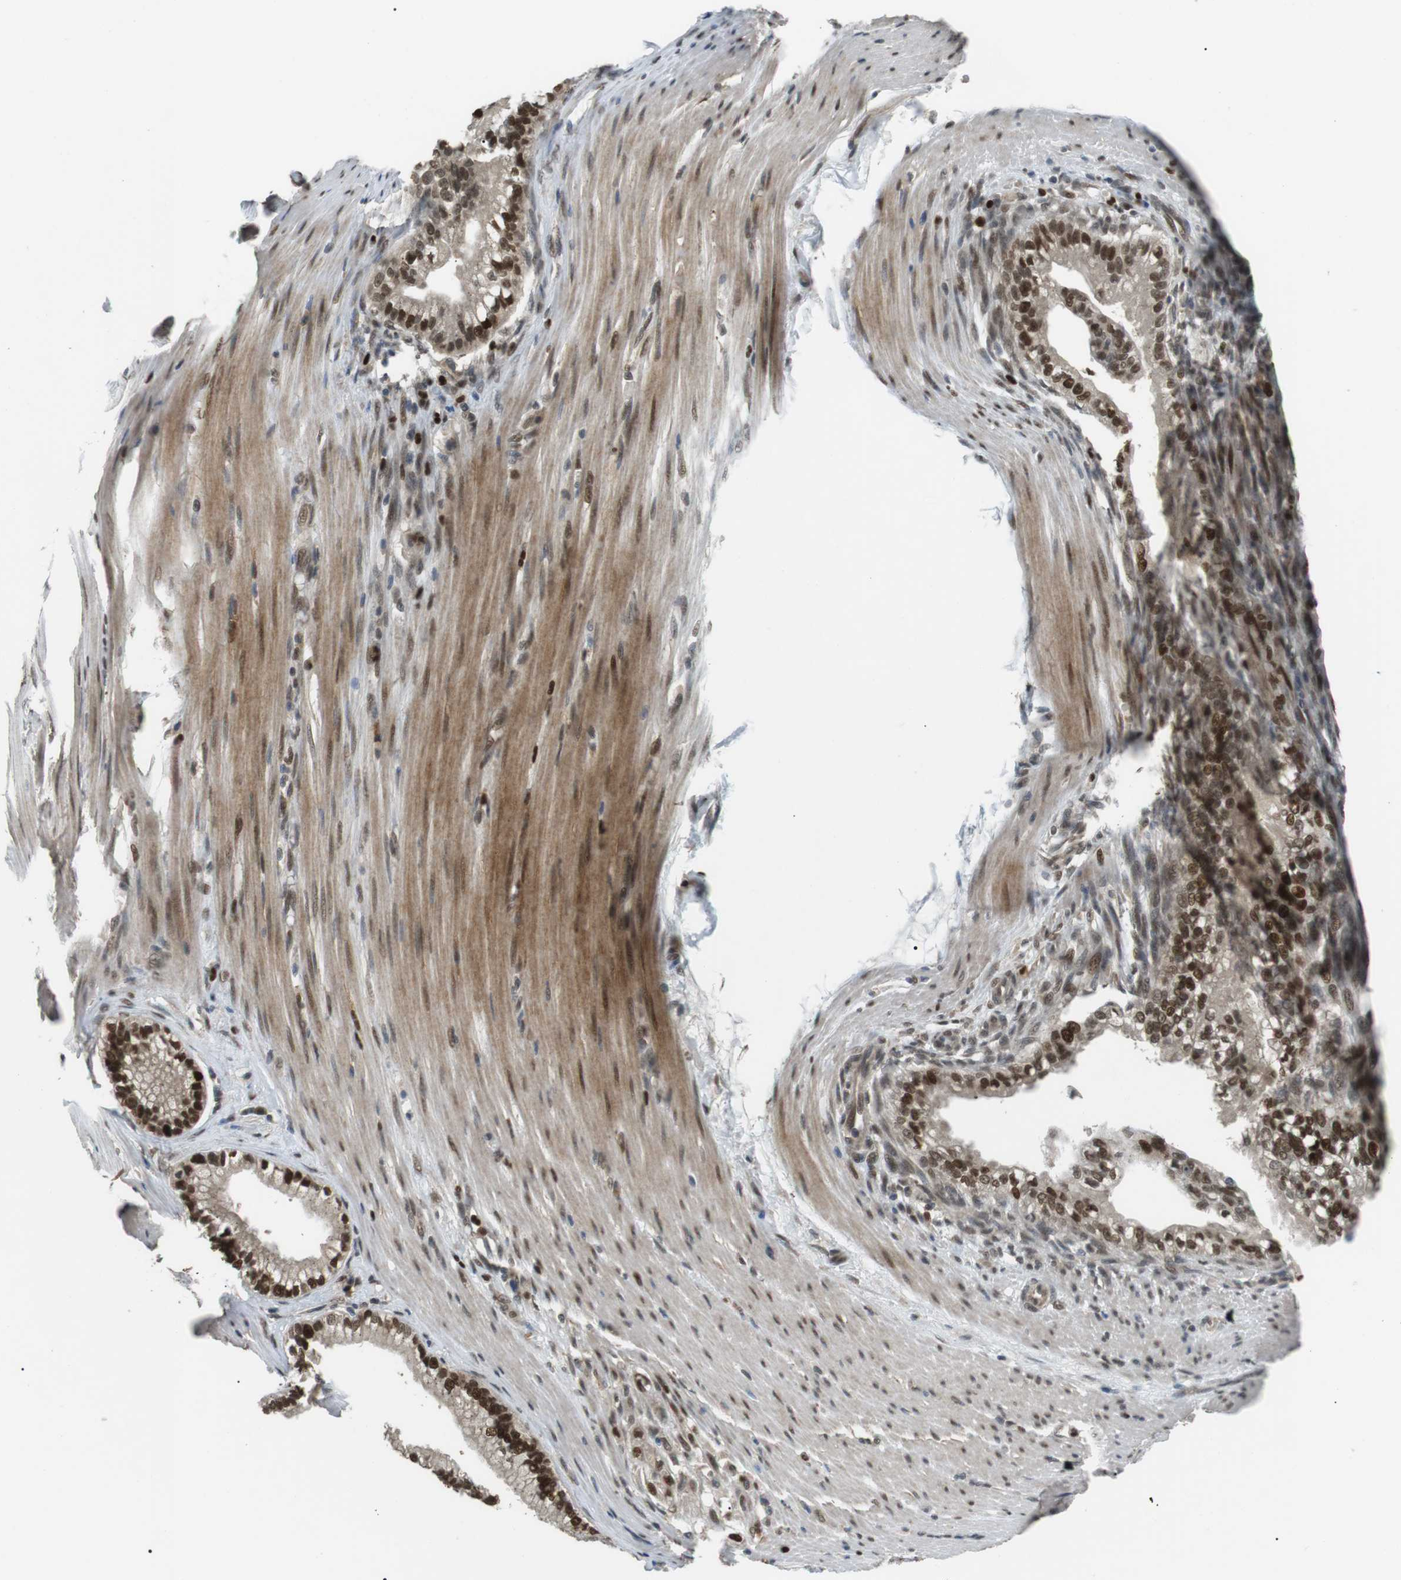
{"staining": {"intensity": "strong", "quantity": ">75%", "location": "nuclear"}, "tissue": "pancreatic cancer", "cell_type": "Tumor cells", "image_type": "cancer", "snomed": [{"axis": "morphology", "description": "Normal tissue, NOS"}, {"axis": "topography", "description": "Pancreas"}], "caption": "This is an image of immunohistochemistry staining of pancreatic cancer, which shows strong staining in the nuclear of tumor cells.", "gene": "ORAI3", "patient": {"sex": "male", "age": 42}}